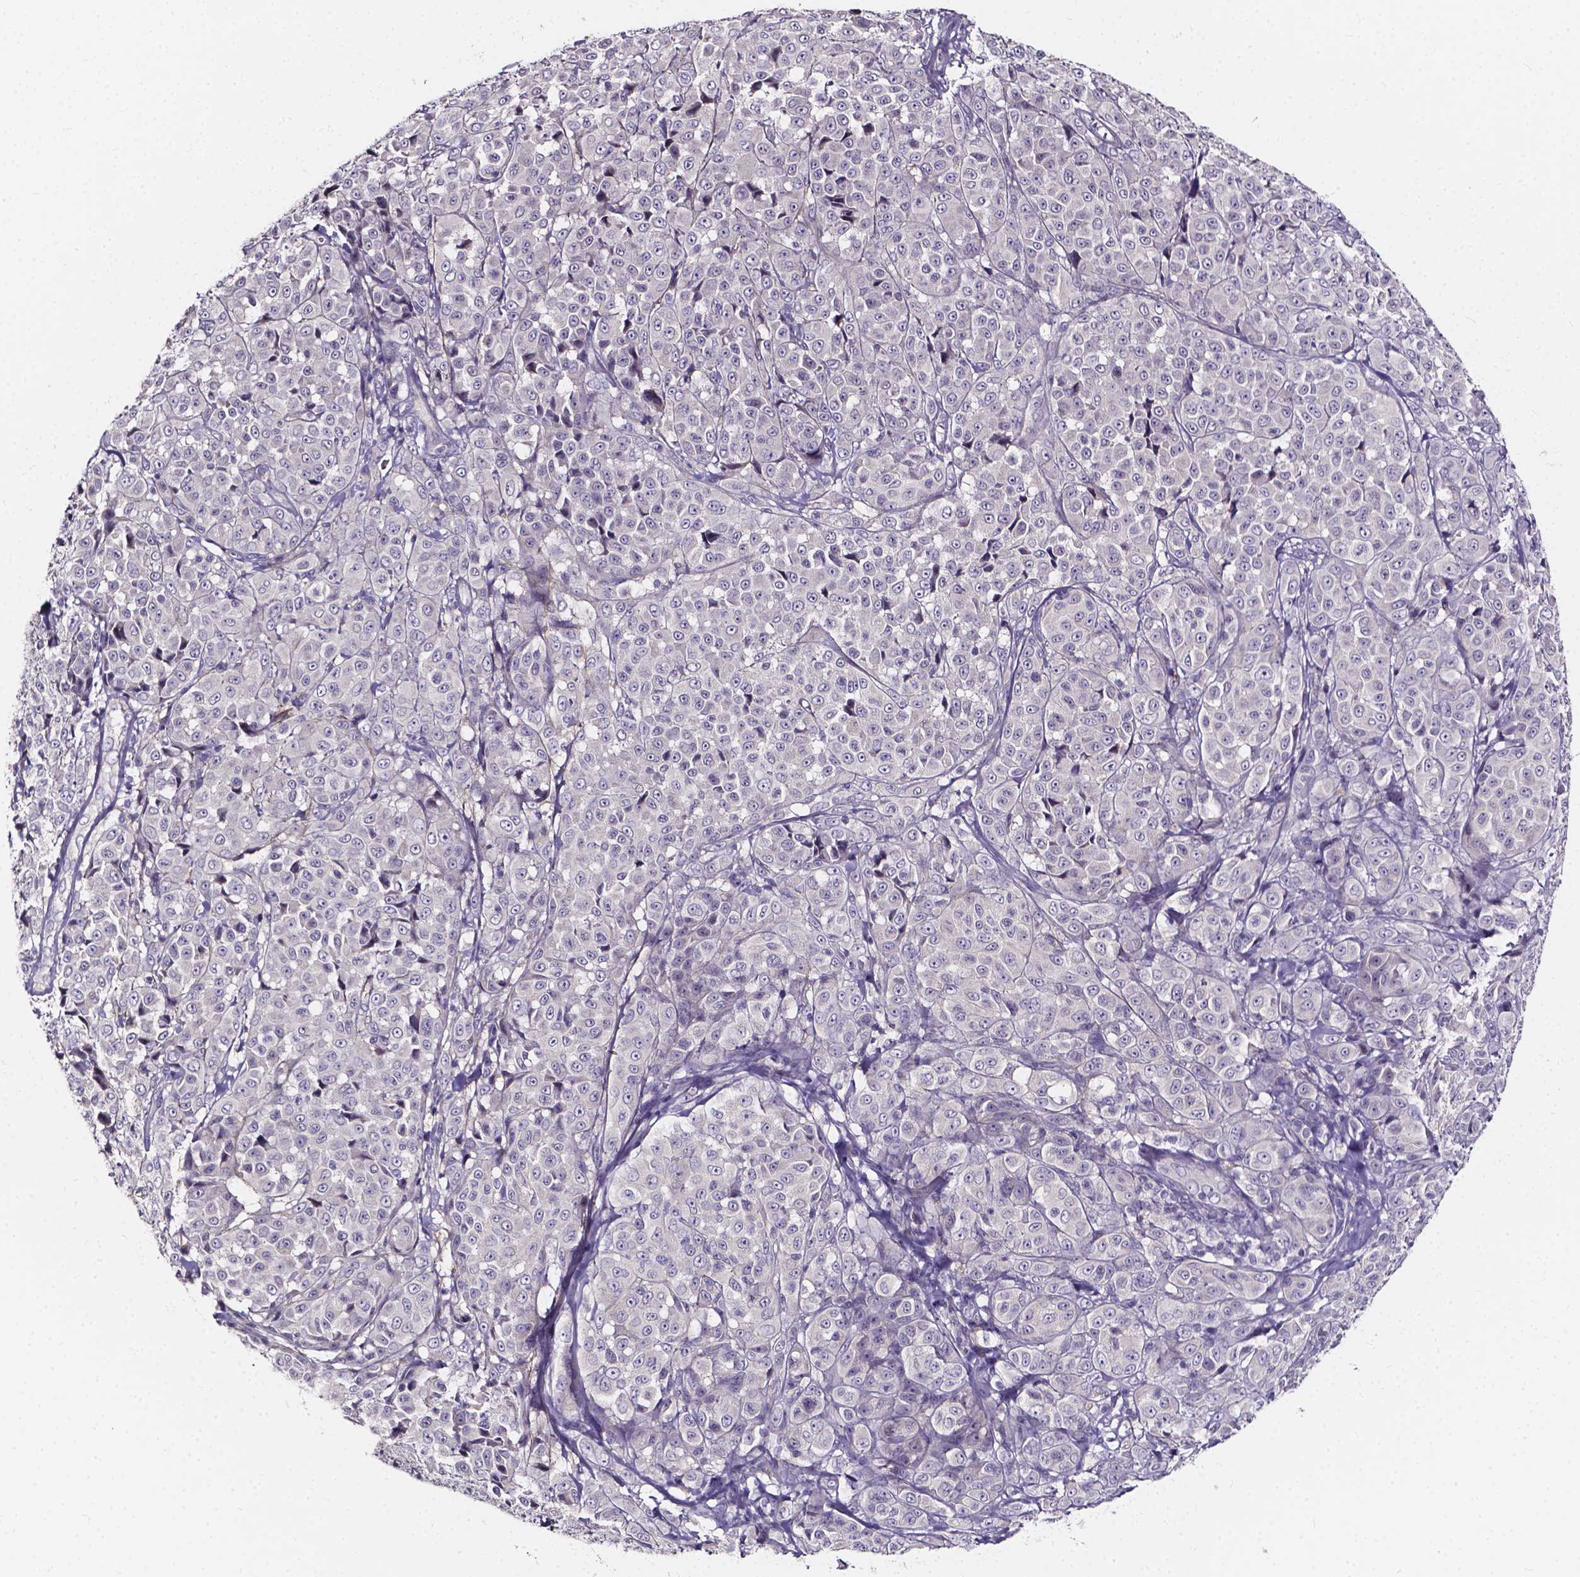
{"staining": {"intensity": "negative", "quantity": "none", "location": "none"}, "tissue": "melanoma", "cell_type": "Tumor cells", "image_type": "cancer", "snomed": [{"axis": "morphology", "description": "Malignant melanoma, NOS"}, {"axis": "topography", "description": "Skin"}], "caption": "This is a image of immunohistochemistry (IHC) staining of malignant melanoma, which shows no staining in tumor cells.", "gene": "SPOCD1", "patient": {"sex": "male", "age": 89}}